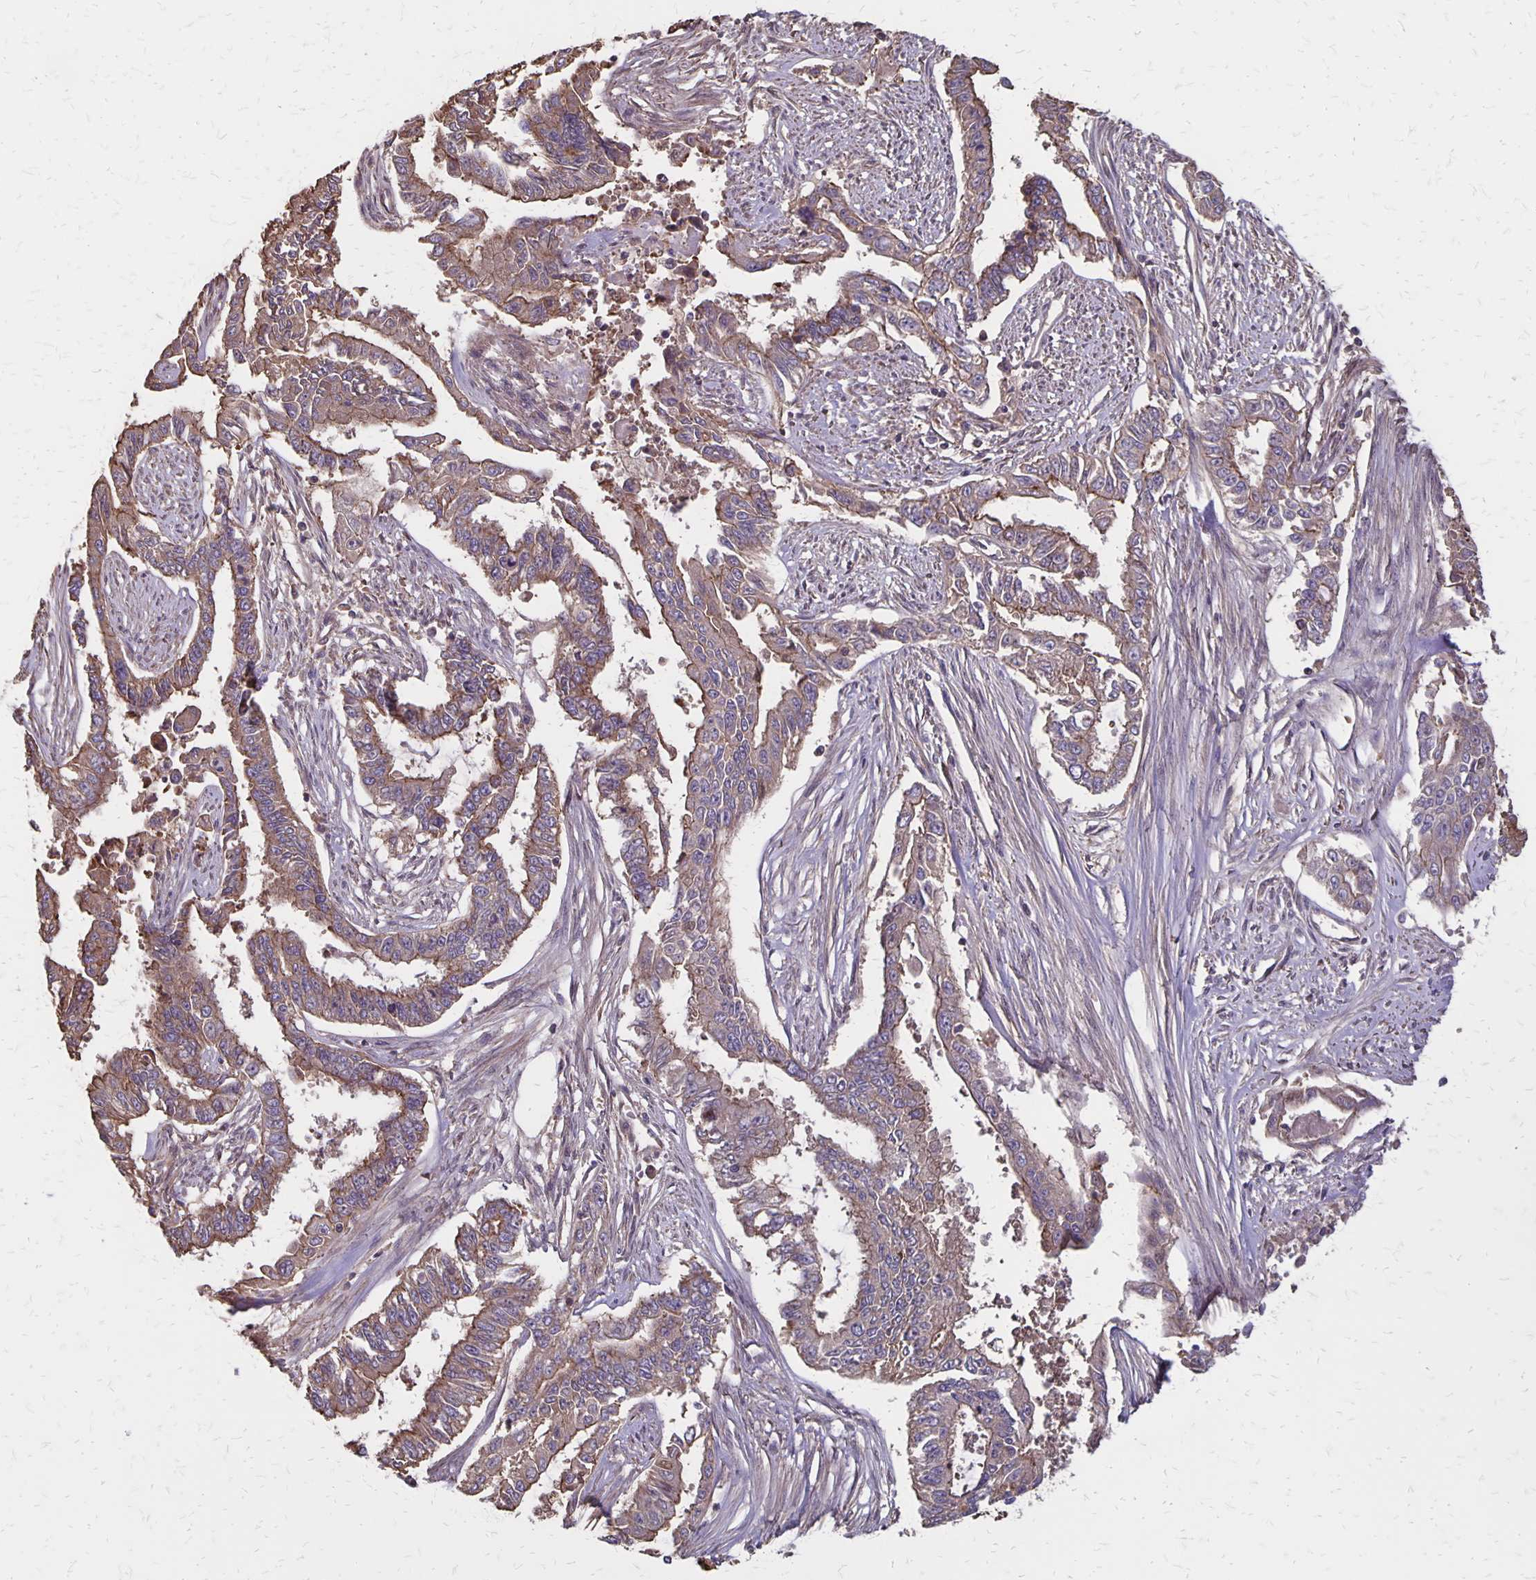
{"staining": {"intensity": "moderate", "quantity": ">75%", "location": "cytoplasmic/membranous"}, "tissue": "endometrial cancer", "cell_type": "Tumor cells", "image_type": "cancer", "snomed": [{"axis": "morphology", "description": "Adenocarcinoma, NOS"}, {"axis": "topography", "description": "Uterus"}], "caption": "Protein staining by immunohistochemistry demonstrates moderate cytoplasmic/membranous staining in about >75% of tumor cells in endometrial cancer (adenocarcinoma). The staining was performed using DAB (3,3'-diaminobenzidine) to visualize the protein expression in brown, while the nuclei were stained in blue with hematoxylin (Magnification: 20x).", "gene": "PROM2", "patient": {"sex": "female", "age": 59}}